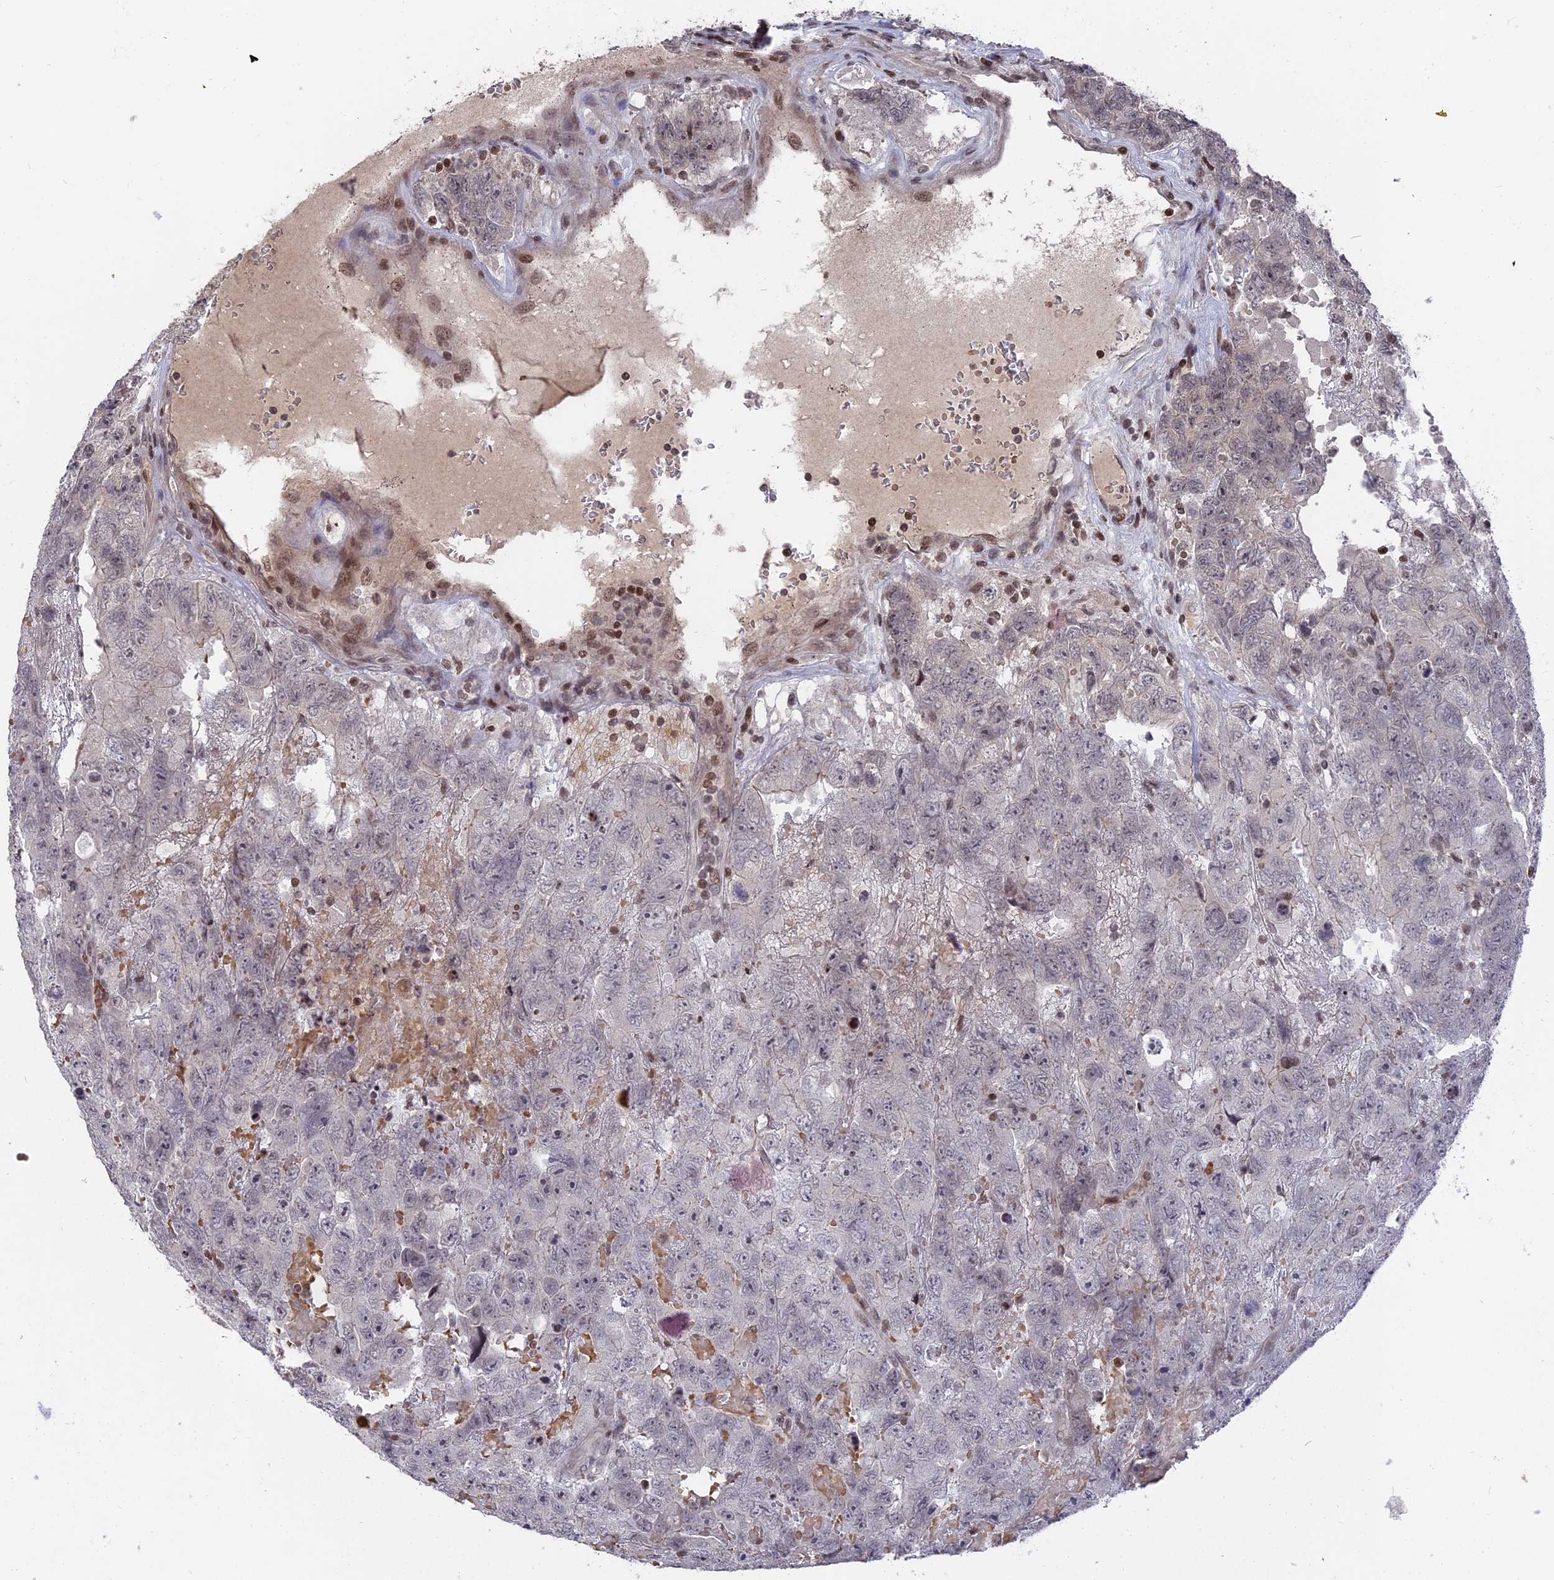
{"staining": {"intensity": "negative", "quantity": "none", "location": "none"}, "tissue": "testis cancer", "cell_type": "Tumor cells", "image_type": "cancer", "snomed": [{"axis": "morphology", "description": "Carcinoma, Embryonal, NOS"}, {"axis": "topography", "description": "Testis"}], "caption": "Testis cancer (embryonal carcinoma) was stained to show a protein in brown. There is no significant positivity in tumor cells.", "gene": "NR1H3", "patient": {"sex": "male", "age": 45}}